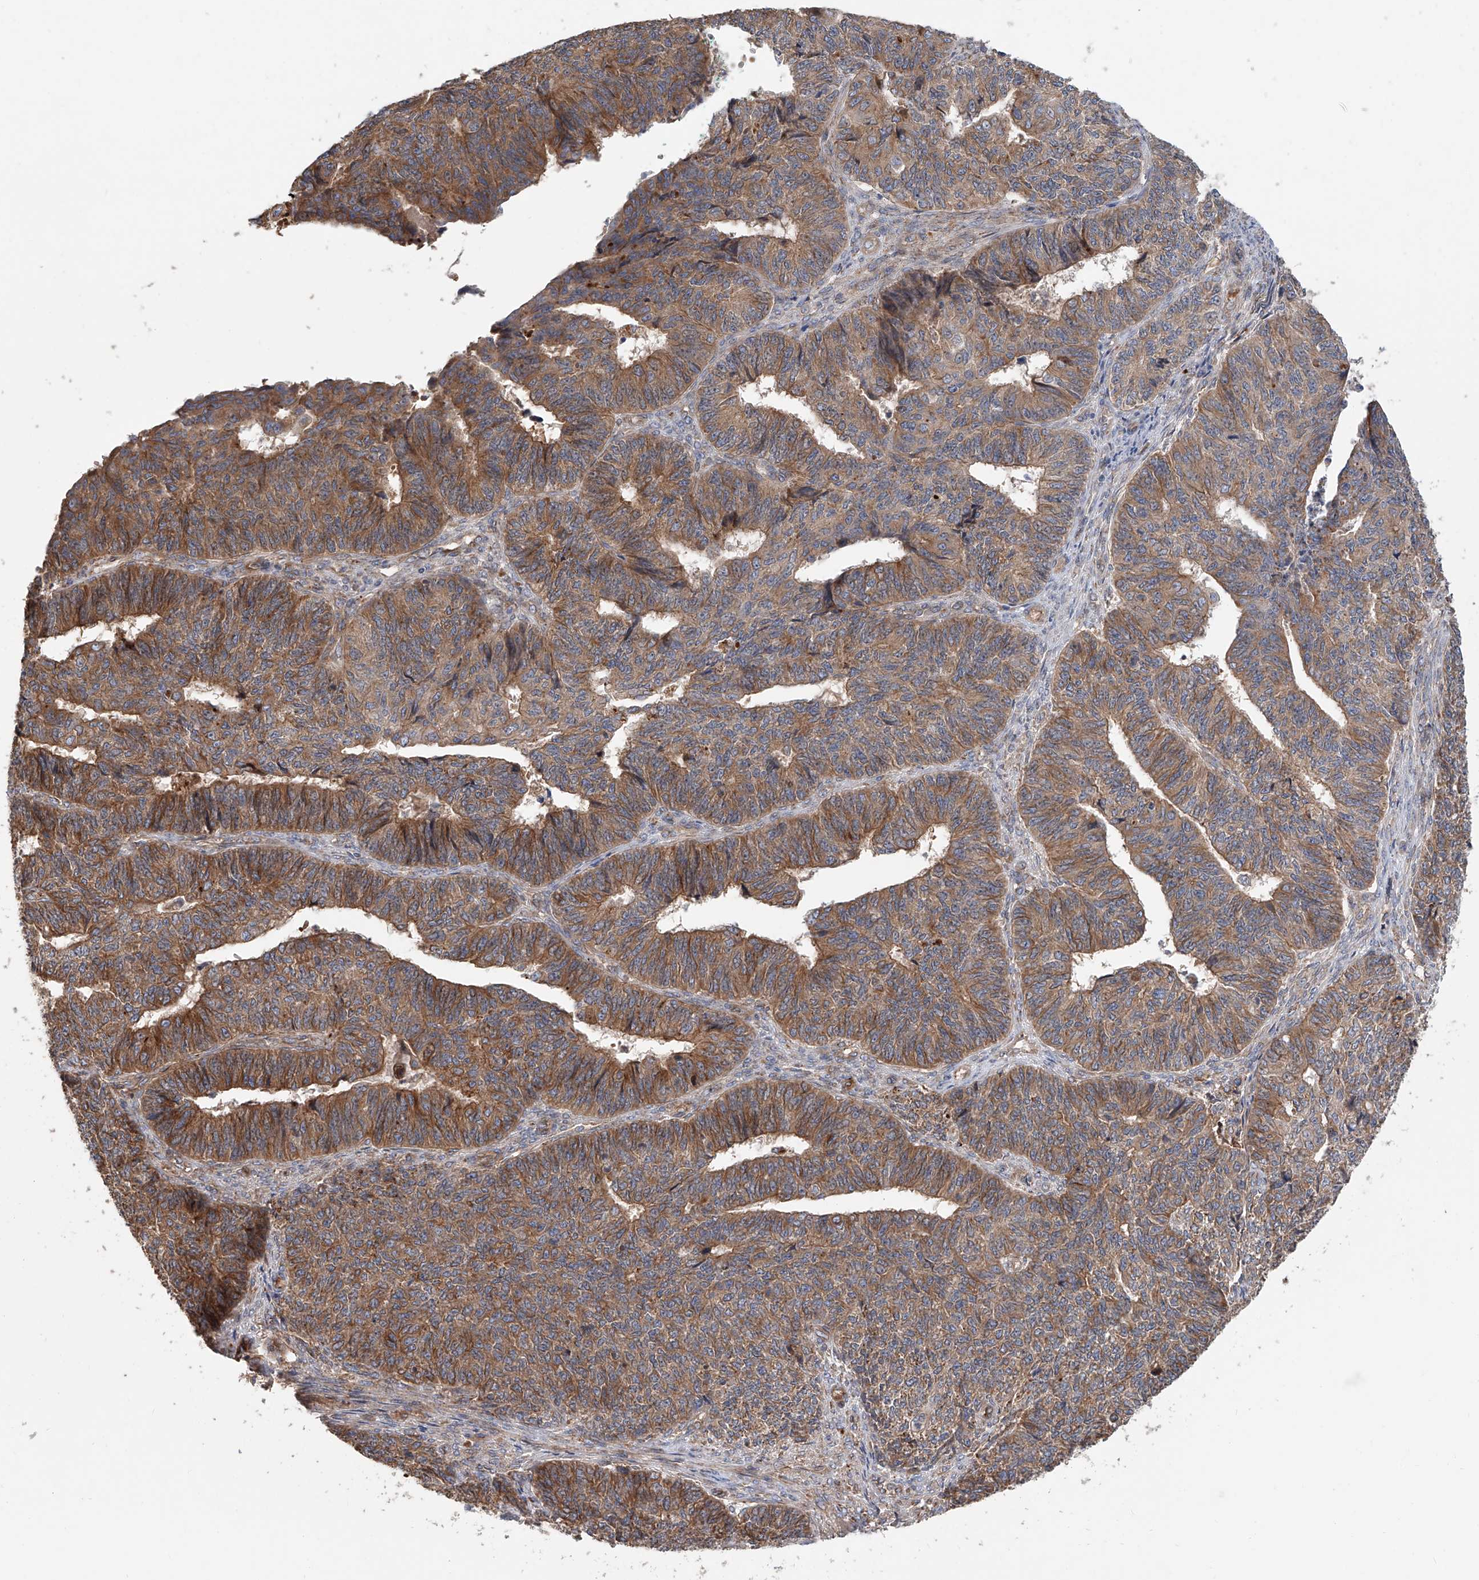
{"staining": {"intensity": "moderate", "quantity": ">75%", "location": "cytoplasmic/membranous"}, "tissue": "endometrial cancer", "cell_type": "Tumor cells", "image_type": "cancer", "snomed": [{"axis": "morphology", "description": "Adenocarcinoma, NOS"}, {"axis": "topography", "description": "Endometrium"}], "caption": "Immunohistochemistry staining of endometrial cancer (adenocarcinoma), which exhibits medium levels of moderate cytoplasmic/membranous staining in about >75% of tumor cells indicating moderate cytoplasmic/membranous protein staining. The staining was performed using DAB (brown) for protein detection and nuclei were counterstained in hematoxylin (blue).", "gene": "HGSNAT", "patient": {"sex": "female", "age": 32}}